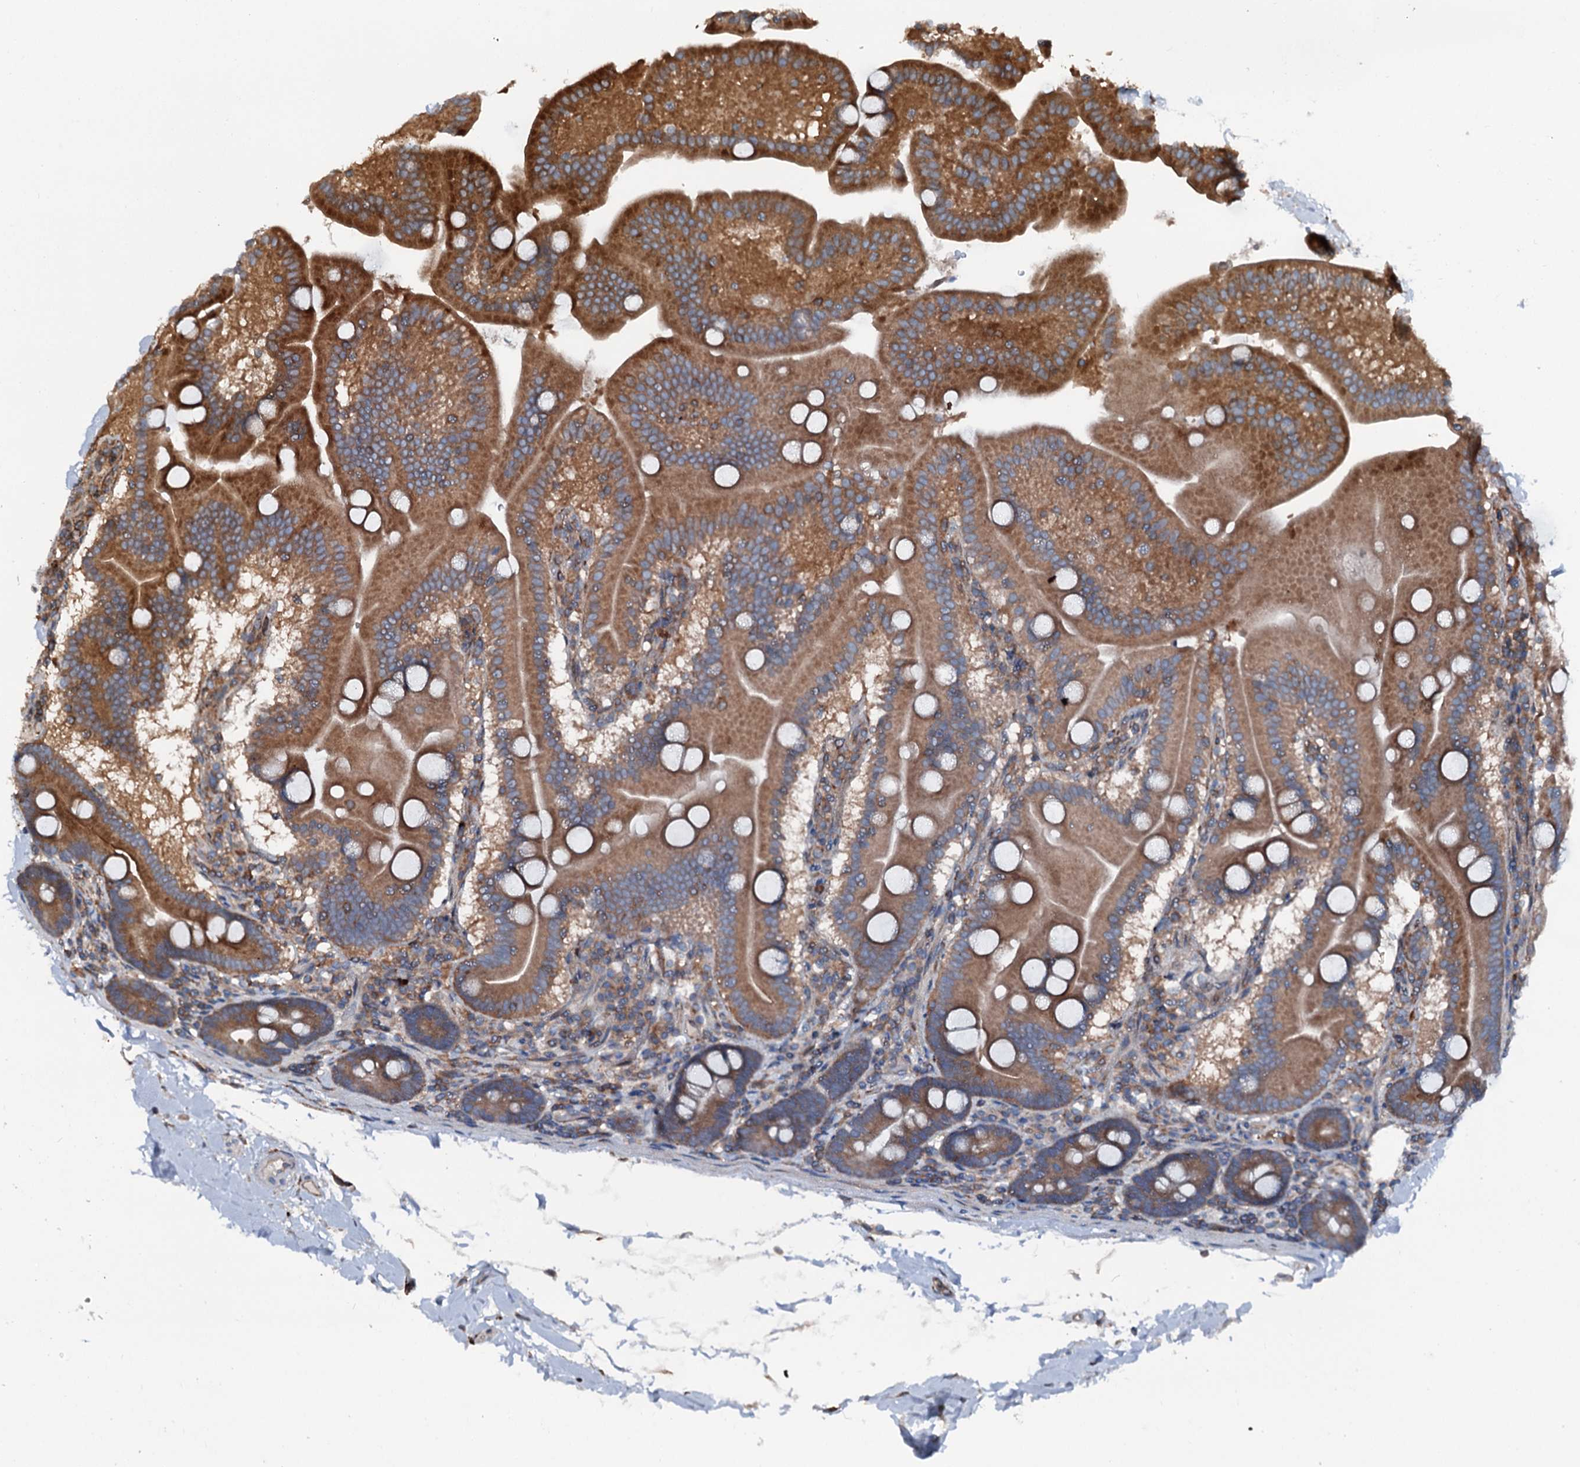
{"staining": {"intensity": "moderate", "quantity": ">75%", "location": "cytoplasmic/membranous"}, "tissue": "duodenum", "cell_type": "Glandular cells", "image_type": "normal", "snomed": [{"axis": "morphology", "description": "Normal tissue, NOS"}, {"axis": "topography", "description": "Duodenum"}], "caption": "A histopathology image showing moderate cytoplasmic/membranous staining in approximately >75% of glandular cells in normal duodenum, as visualized by brown immunohistochemical staining.", "gene": "DDIAS", "patient": {"sex": "male", "age": 55}}